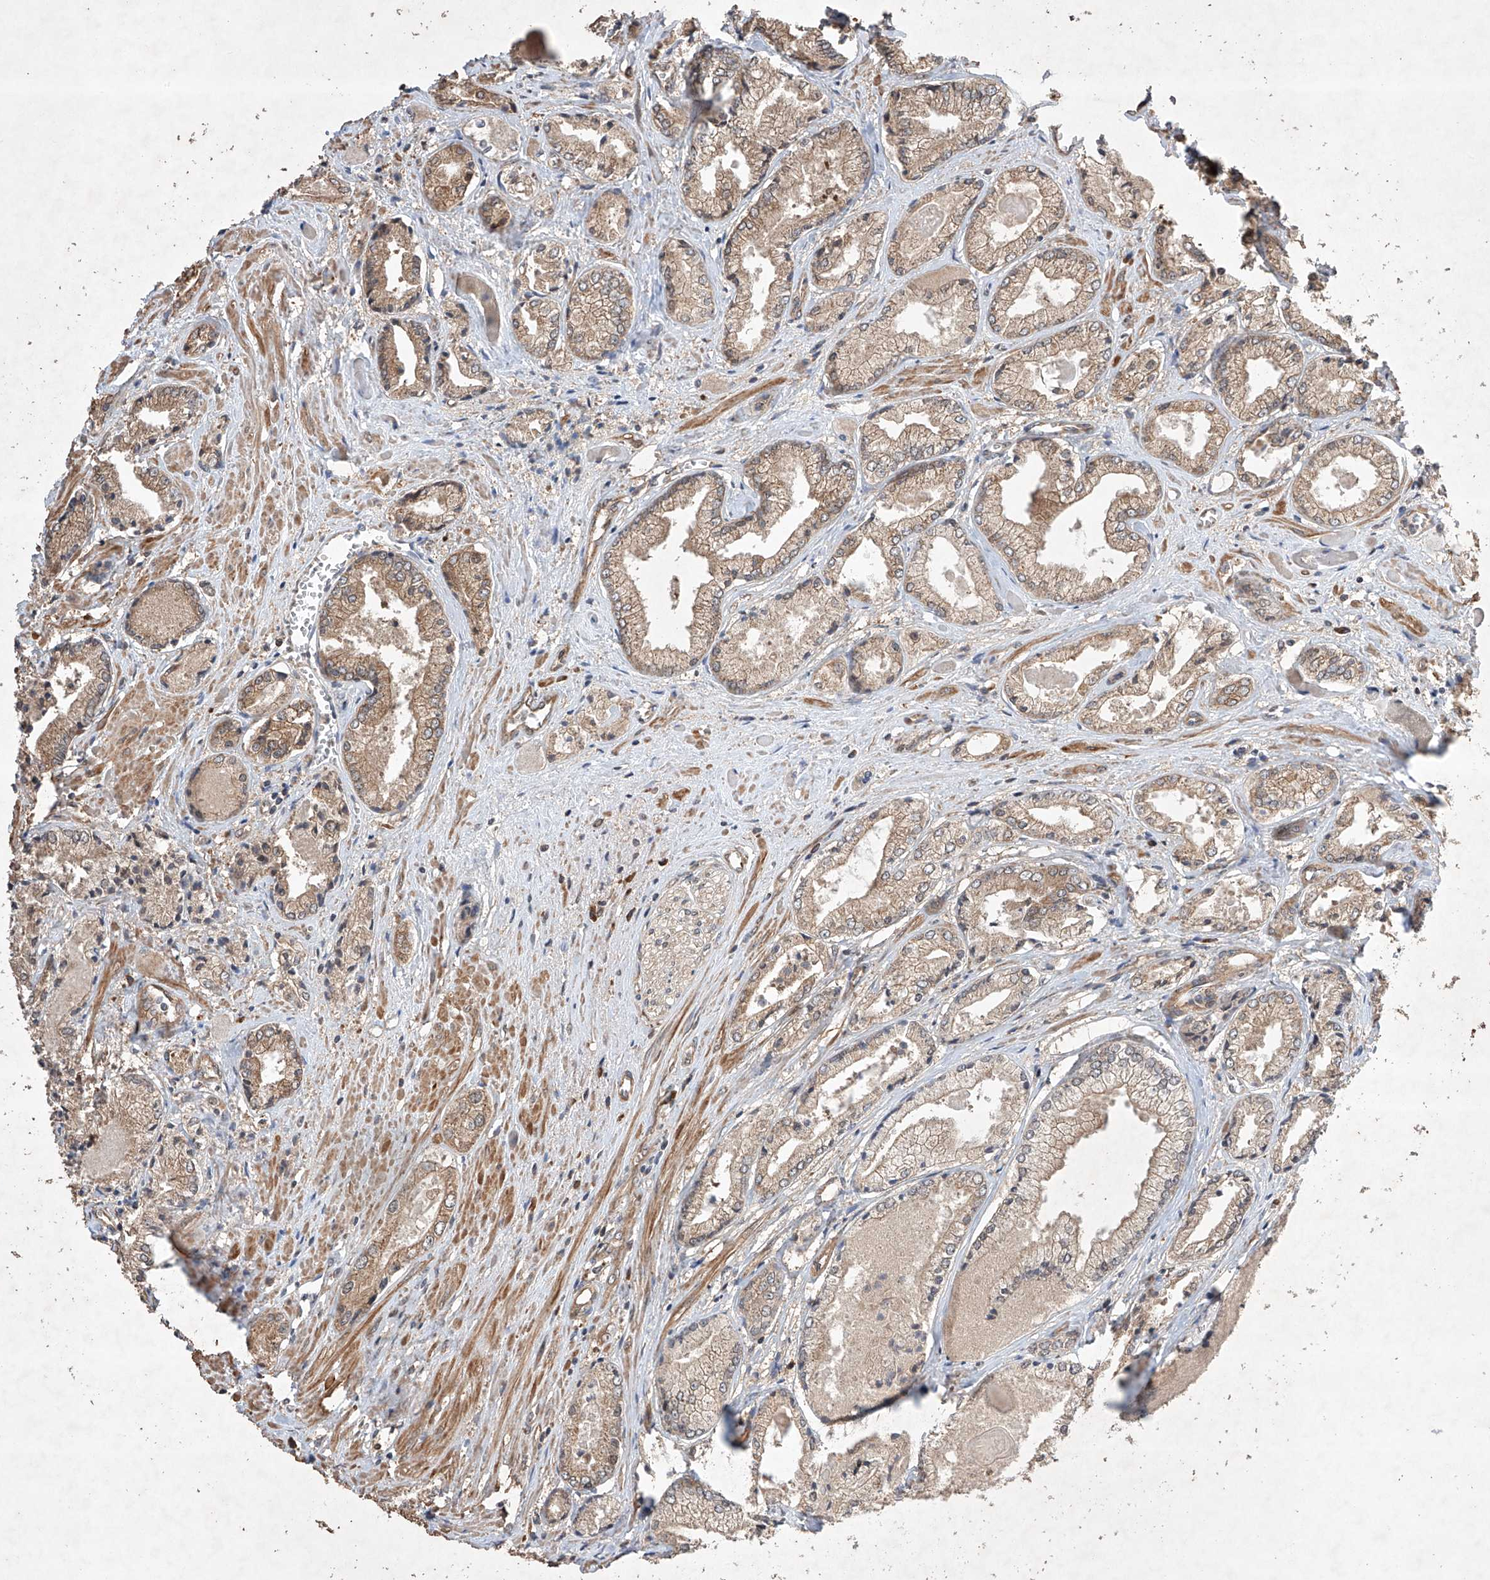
{"staining": {"intensity": "weak", "quantity": ">75%", "location": "cytoplasmic/membranous"}, "tissue": "prostate cancer", "cell_type": "Tumor cells", "image_type": "cancer", "snomed": [{"axis": "morphology", "description": "Adenocarcinoma, Low grade"}, {"axis": "topography", "description": "Prostate"}], "caption": "Tumor cells reveal low levels of weak cytoplasmic/membranous staining in approximately >75% of cells in prostate cancer.", "gene": "LURAP1", "patient": {"sex": "male", "age": 60}}